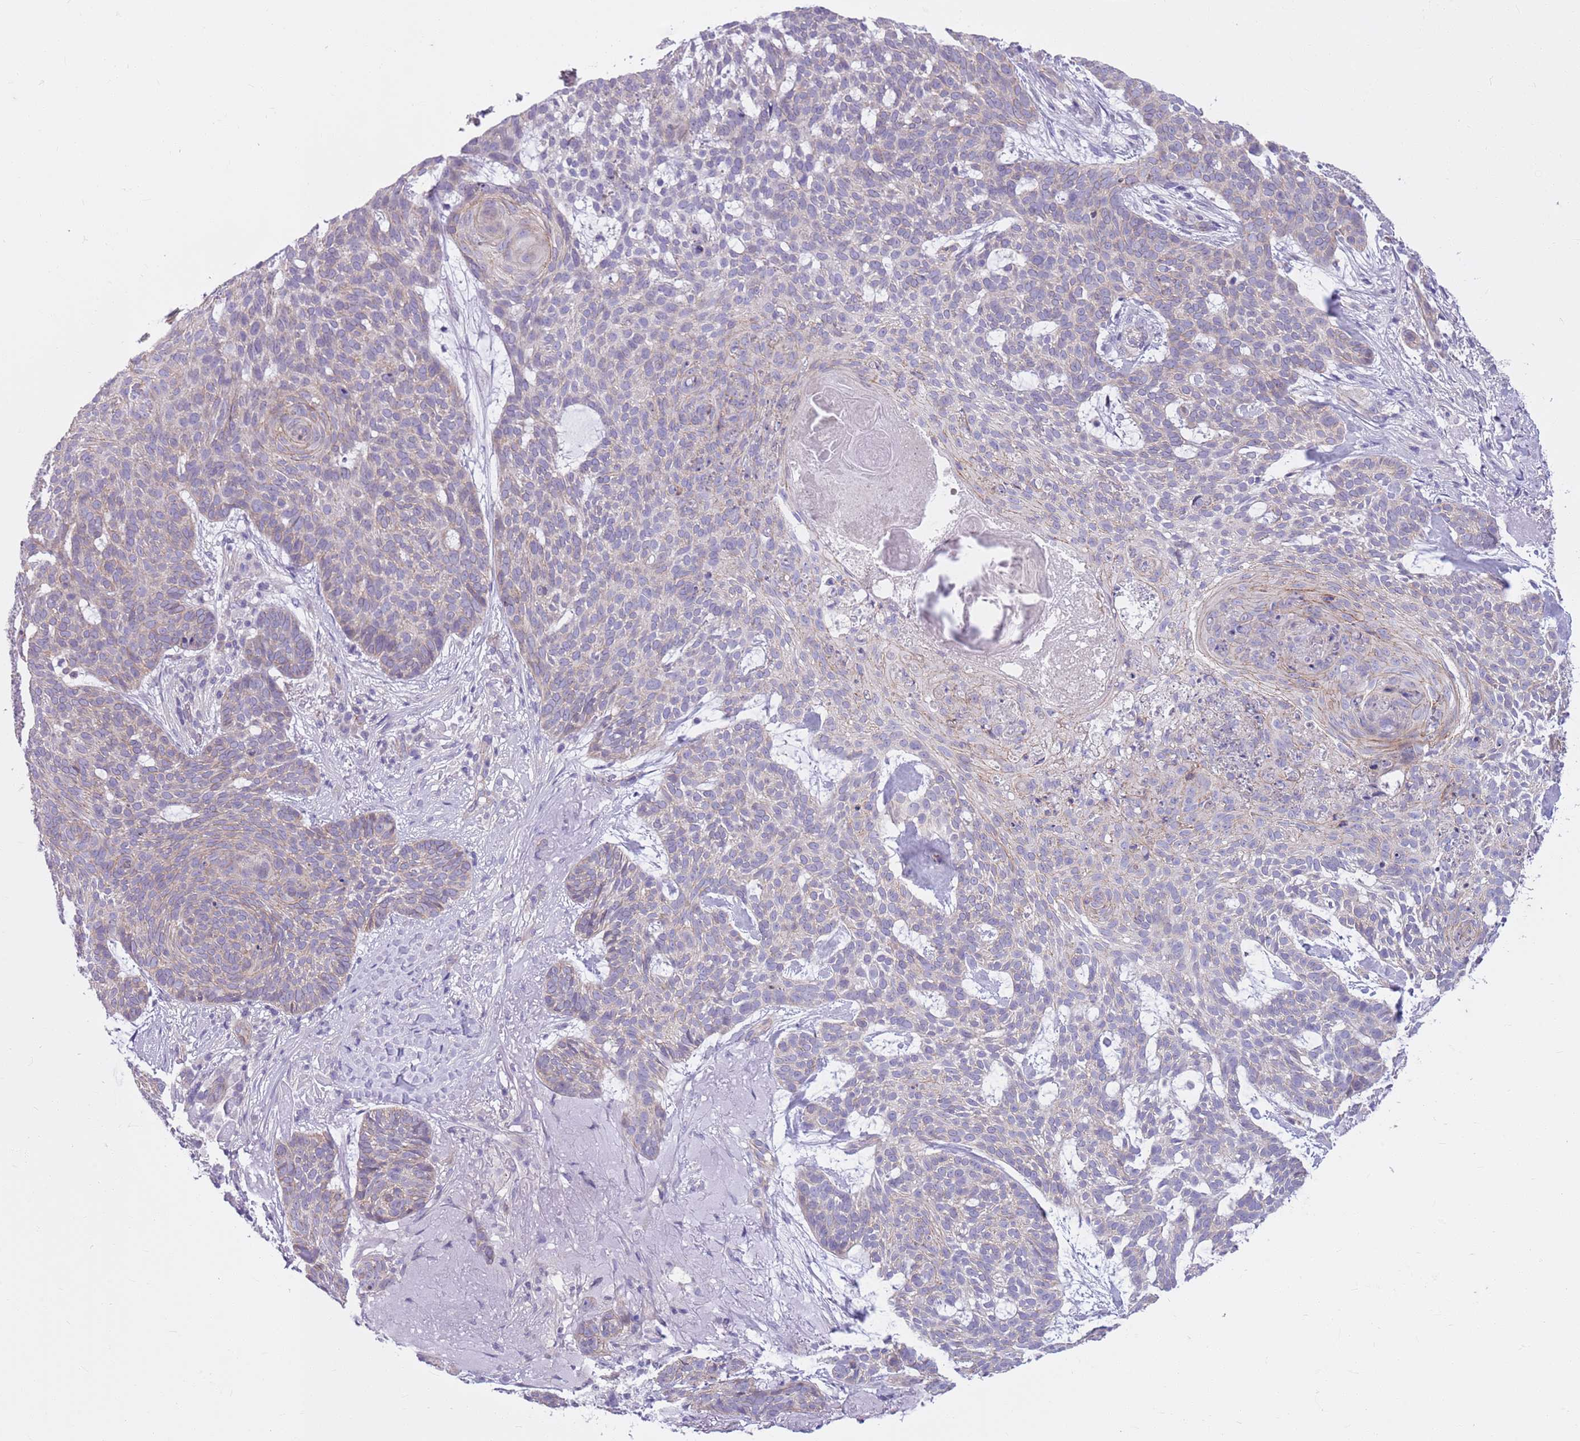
{"staining": {"intensity": "negative", "quantity": "none", "location": "none"}, "tissue": "skin cancer", "cell_type": "Tumor cells", "image_type": "cancer", "snomed": [{"axis": "morphology", "description": "Basal cell carcinoma"}, {"axis": "topography", "description": "Skin"}], "caption": "Human skin cancer stained for a protein using immunohistochemistry (IHC) demonstrates no expression in tumor cells.", "gene": "PARP8", "patient": {"sex": "female", "age": 89}}